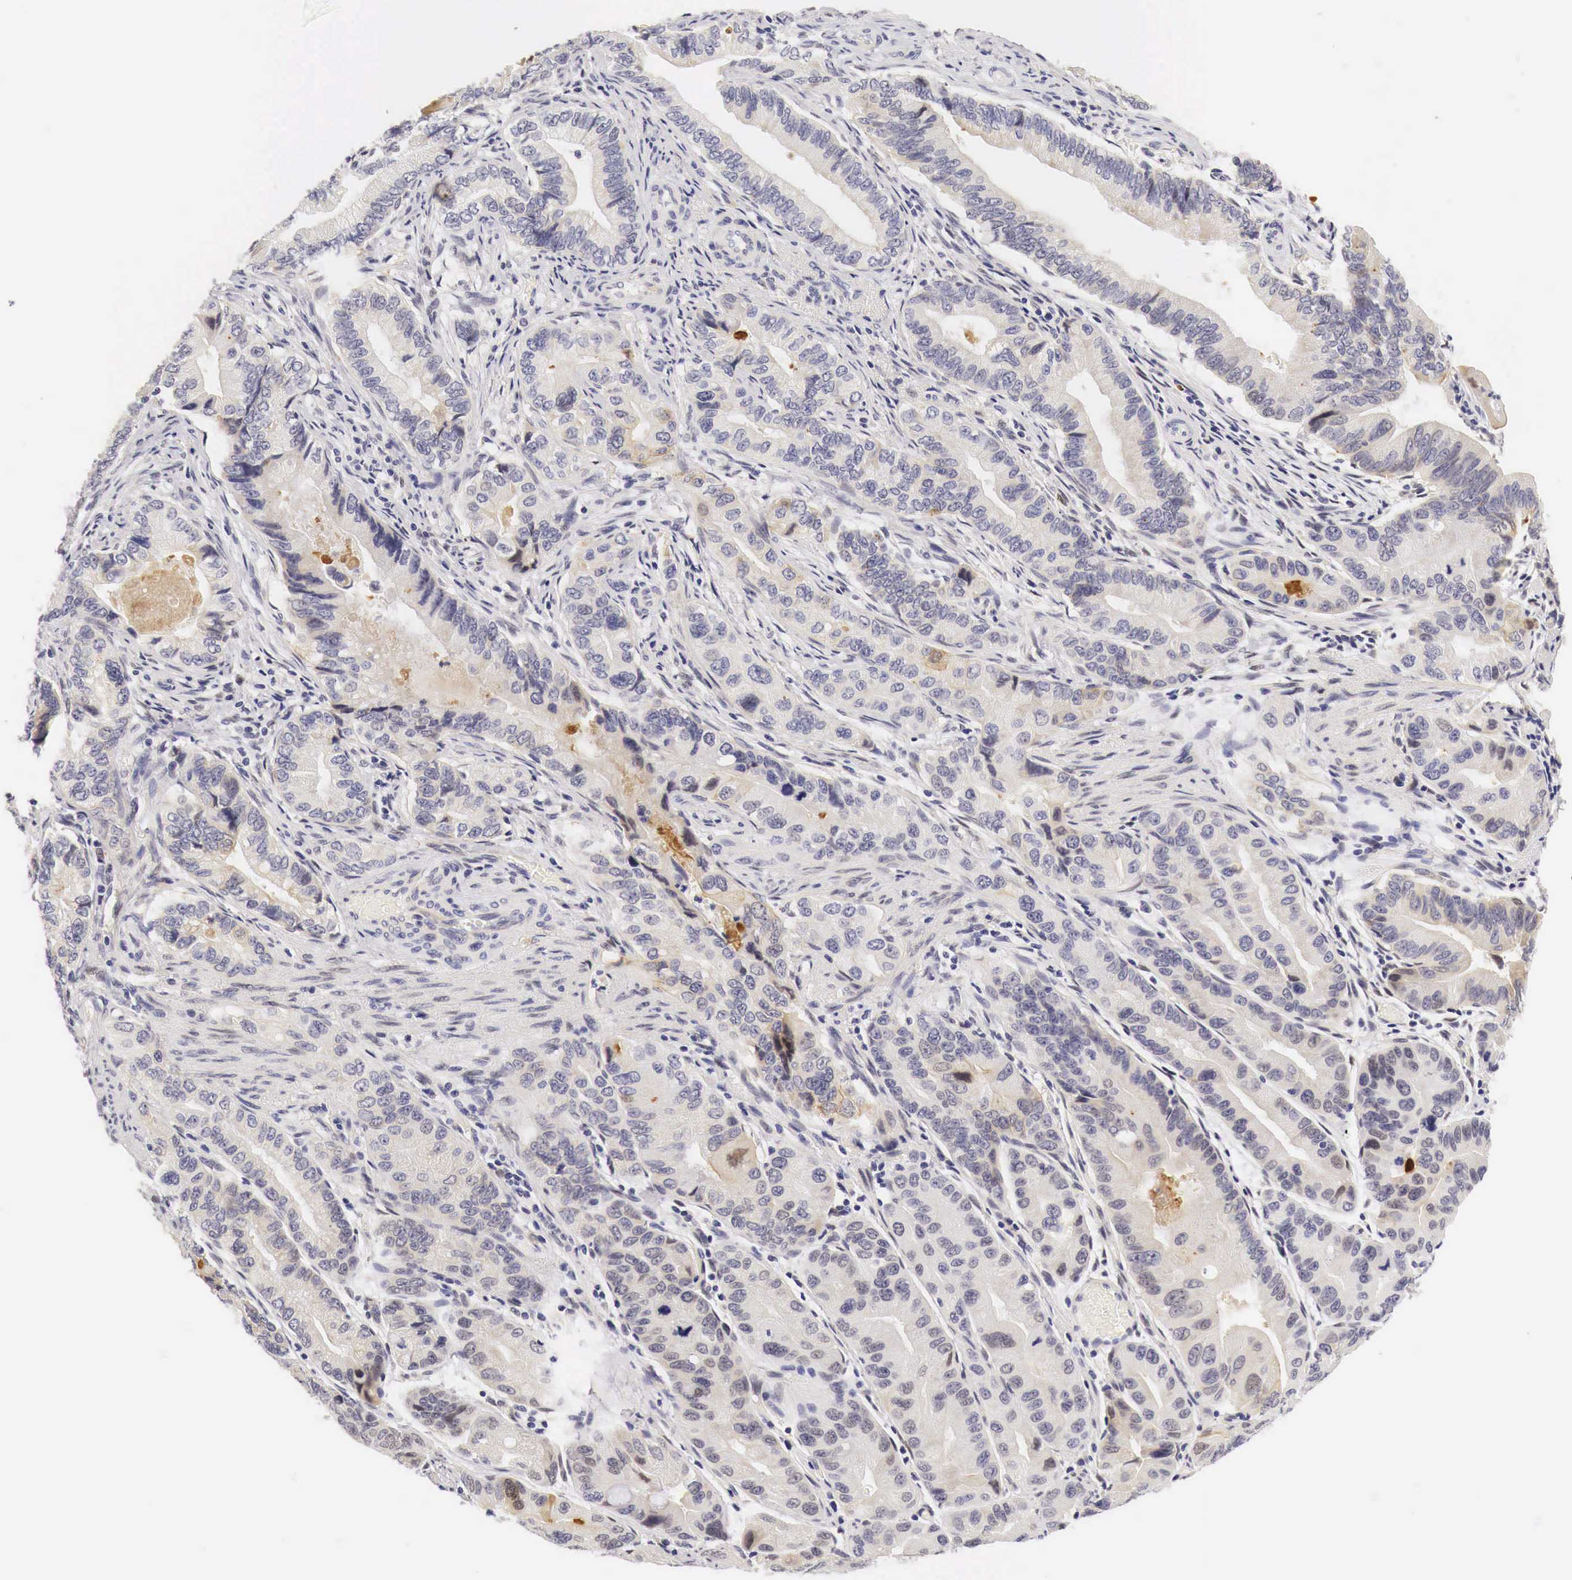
{"staining": {"intensity": "negative", "quantity": "none", "location": "none"}, "tissue": "pancreatic cancer", "cell_type": "Tumor cells", "image_type": "cancer", "snomed": [{"axis": "morphology", "description": "Adenocarcinoma, NOS"}, {"axis": "topography", "description": "Pancreas"}, {"axis": "topography", "description": "Stomach, upper"}], "caption": "Histopathology image shows no protein positivity in tumor cells of pancreatic cancer tissue.", "gene": "CASP3", "patient": {"sex": "male", "age": 77}}